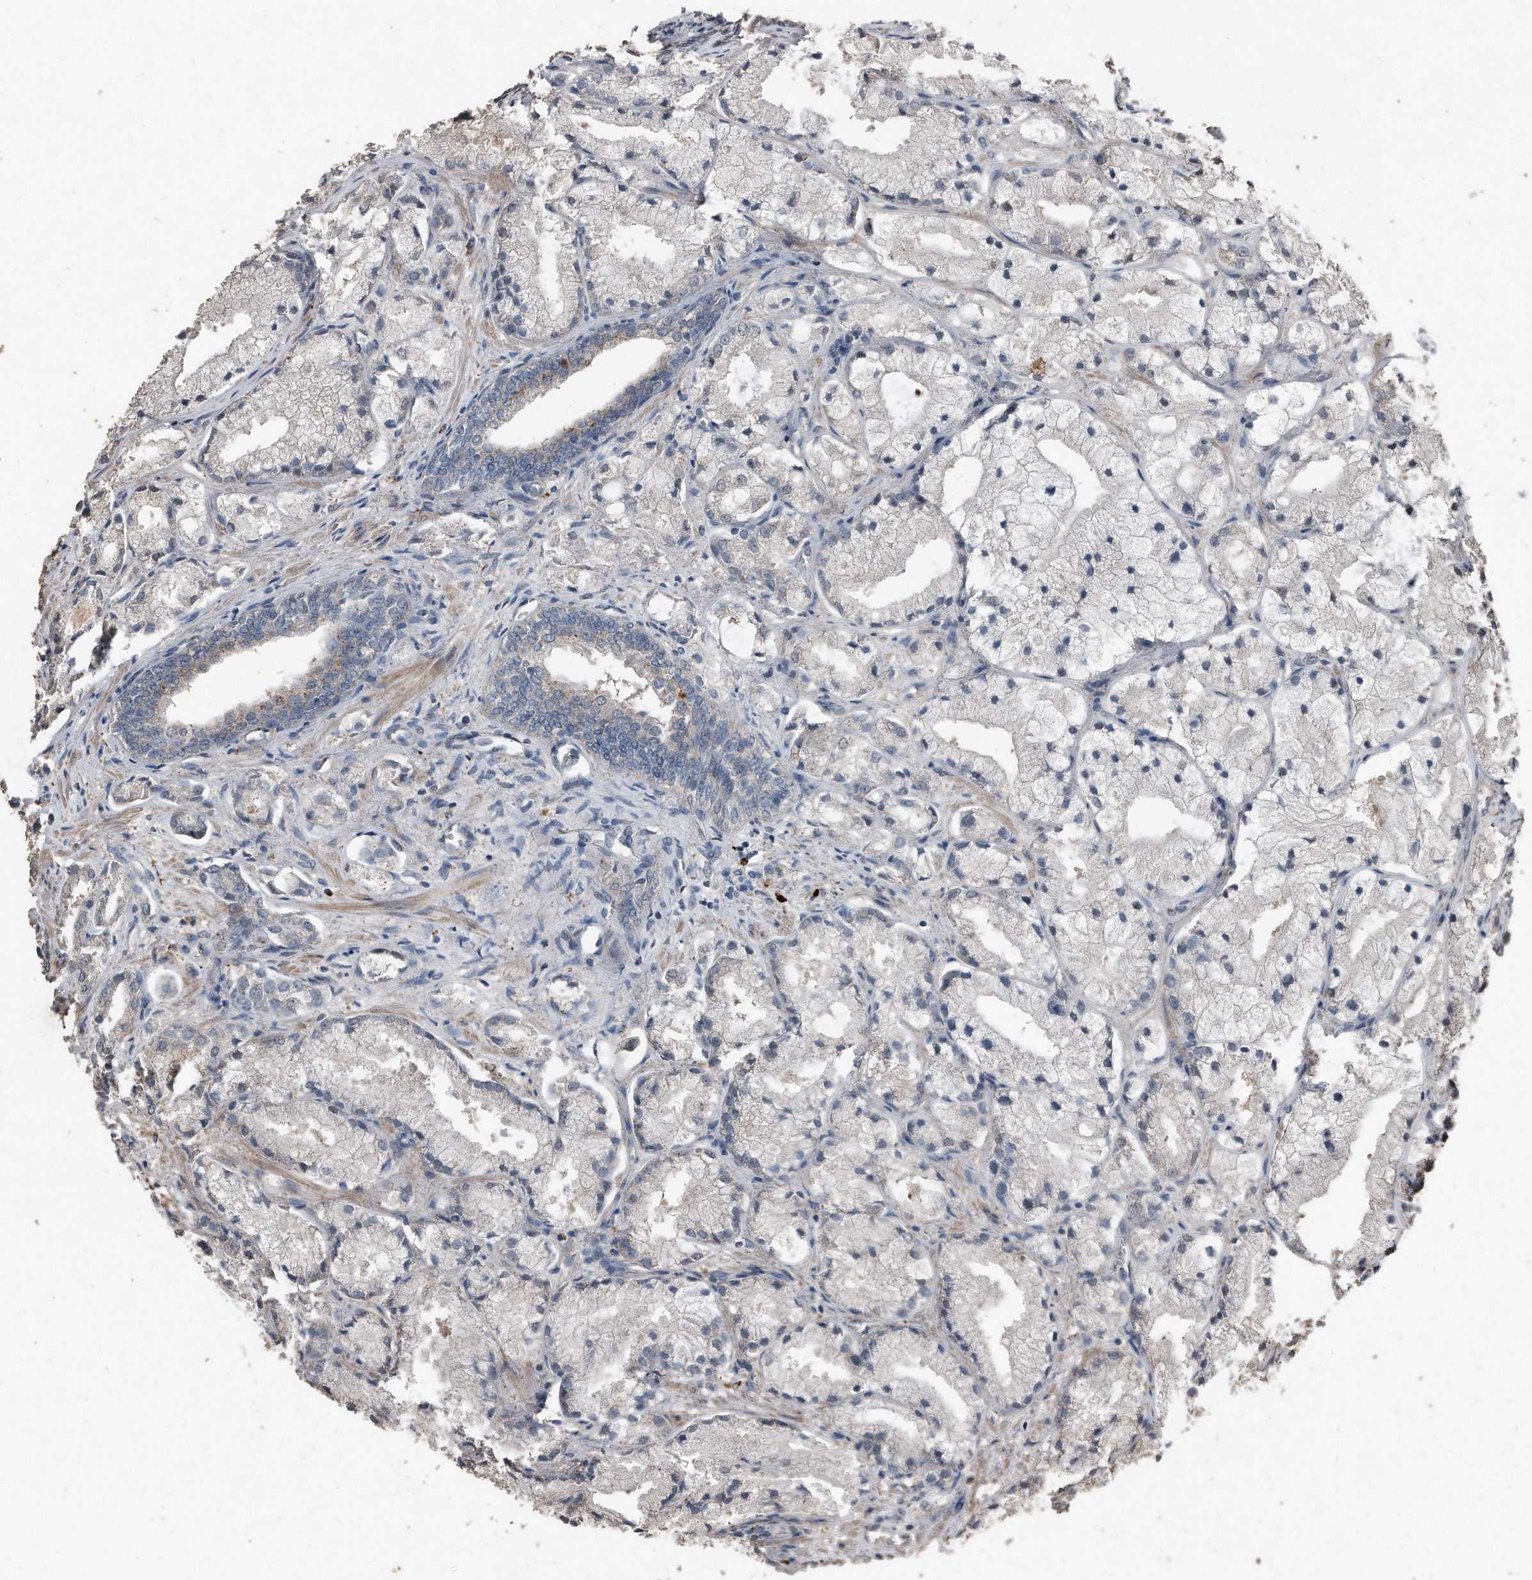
{"staining": {"intensity": "negative", "quantity": "none", "location": "none"}, "tissue": "prostate cancer", "cell_type": "Tumor cells", "image_type": "cancer", "snomed": [{"axis": "morphology", "description": "Adenocarcinoma, High grade"}, {"axis": "topography", "description": "Prostate"}], "caption": "High power microscopy histopathology image of an IHC photomicrograph of prostate cancer (high-grade adenocarcinoma), revealing no significant staining in tumor cells.", "gene": "ANKRD10", "patient": {"sex": "male", "age": 50}}